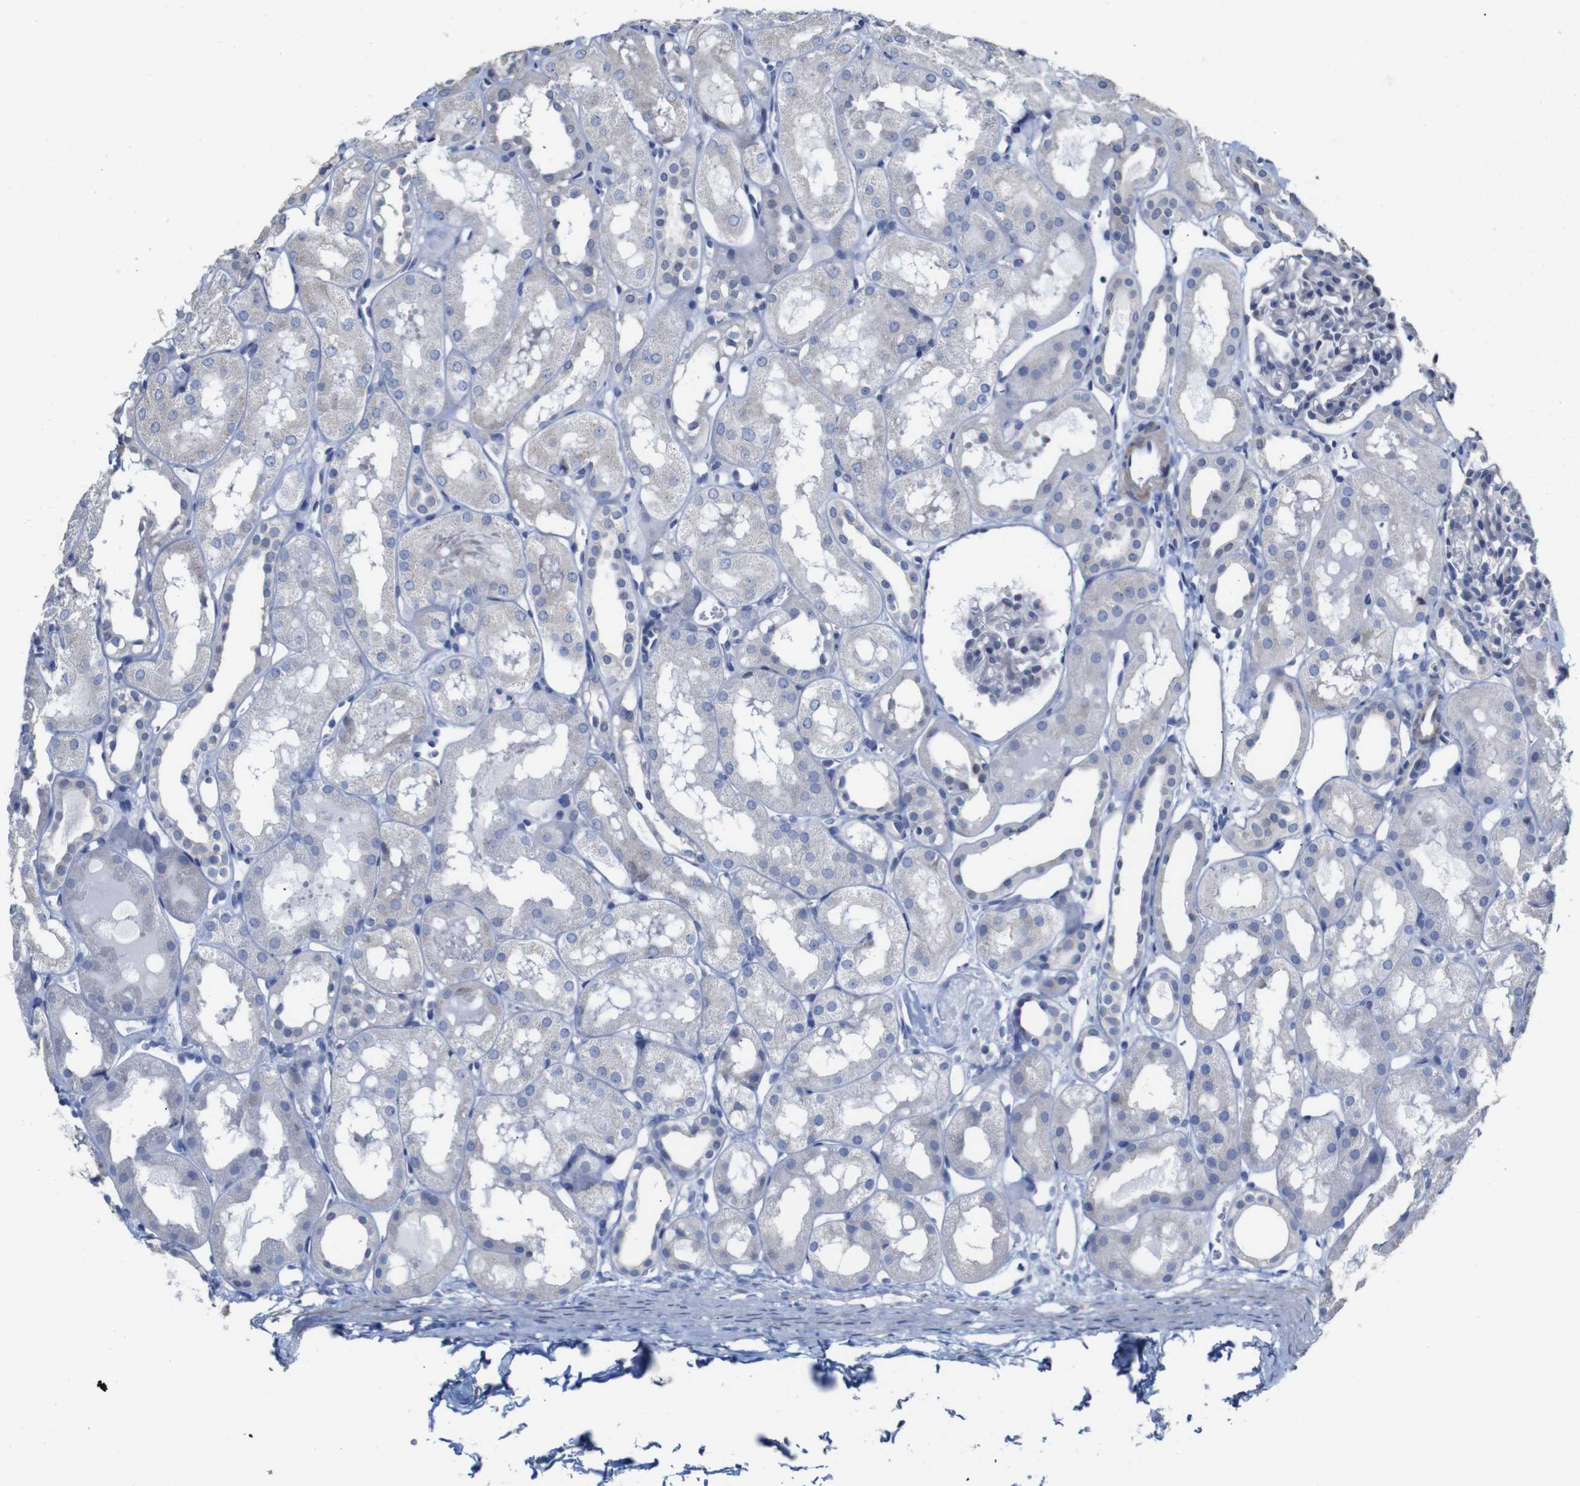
{"staining": {"intensity": "negative", "quantity": "none", "location": "none"}, "tissue": "kidney", "cell_type": "Cells in glomeruli", "image_type": "normal", "snomed": [{"axis": "morphology", "description": "Normal tissue, NOS"}, {"axis": "topography", "description": "Kidney"}, {"axis": "topography", "description": "Urinary bladder"}], "caption": "Immunohistochemical staining of benign human kidney displays no significant positivity in cells in glomeruli. (DAB (3,3'-diaminobenzidine) immunohistochemistry (IHC), high magnification).", "gene": "TCEAL9", "patient": {"sex": "male", "age": 16}}